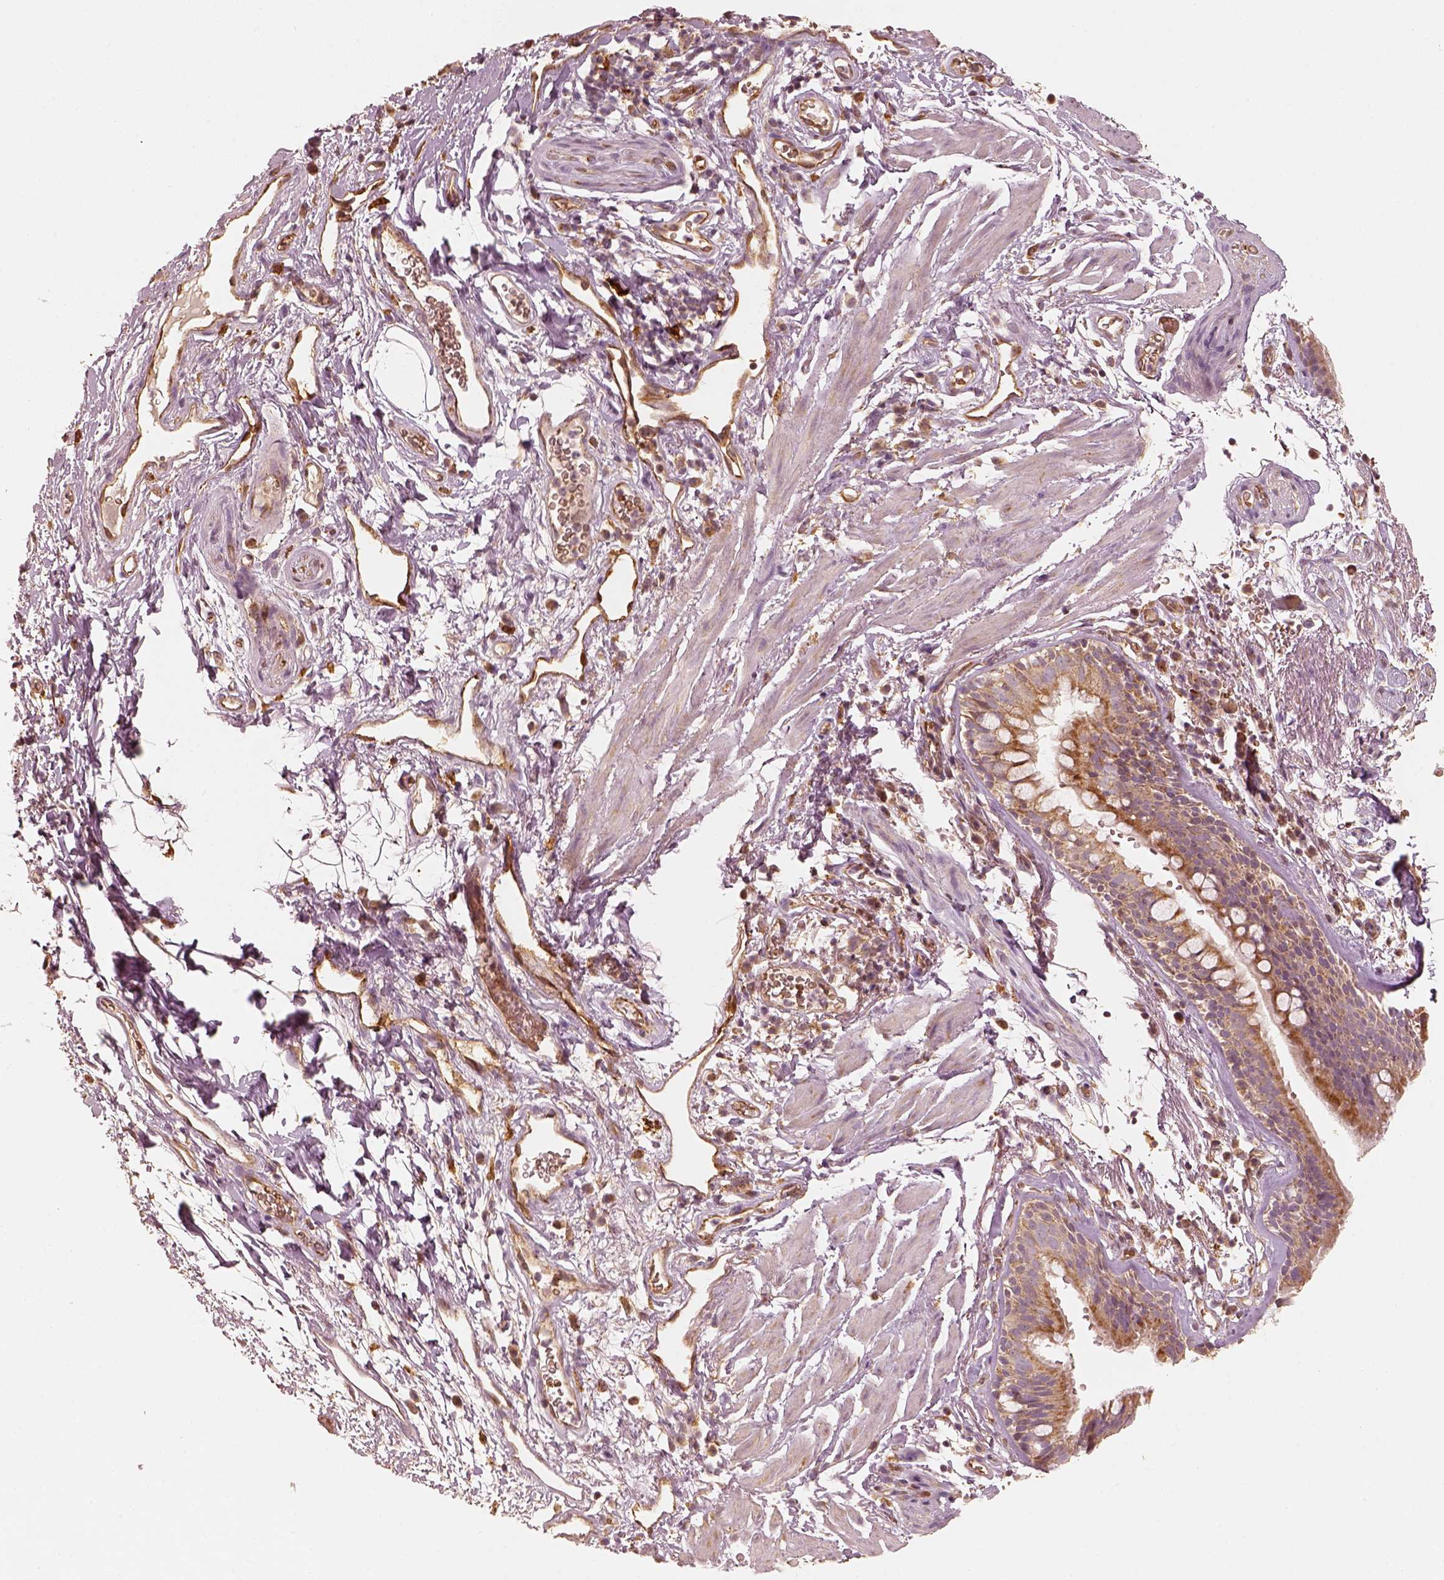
{"staining": {"intensity": "moderate", "quantity": ">75%", "location": "cytoplasmic/membranous"}, "tissue": "bronchus", "cell_type": "Respiratory epithelial cells", "image_type": "normal", "snomed": [{"axis": "morphology", "description": "Normal tissue, NOS"}, {"axis": "topography", "description": "Cartilage tissue"}, {"axis": "topography", "description": "Bronchus"}], "caption": "Moderate cytoplasmic/membranous protein positivity is identified in about >75% of respiratory epithelial cells in bronchus. Nuclei are stained in blue.", "gene": "FSCN1", "patient": {"sex": "male", "age": 58}}